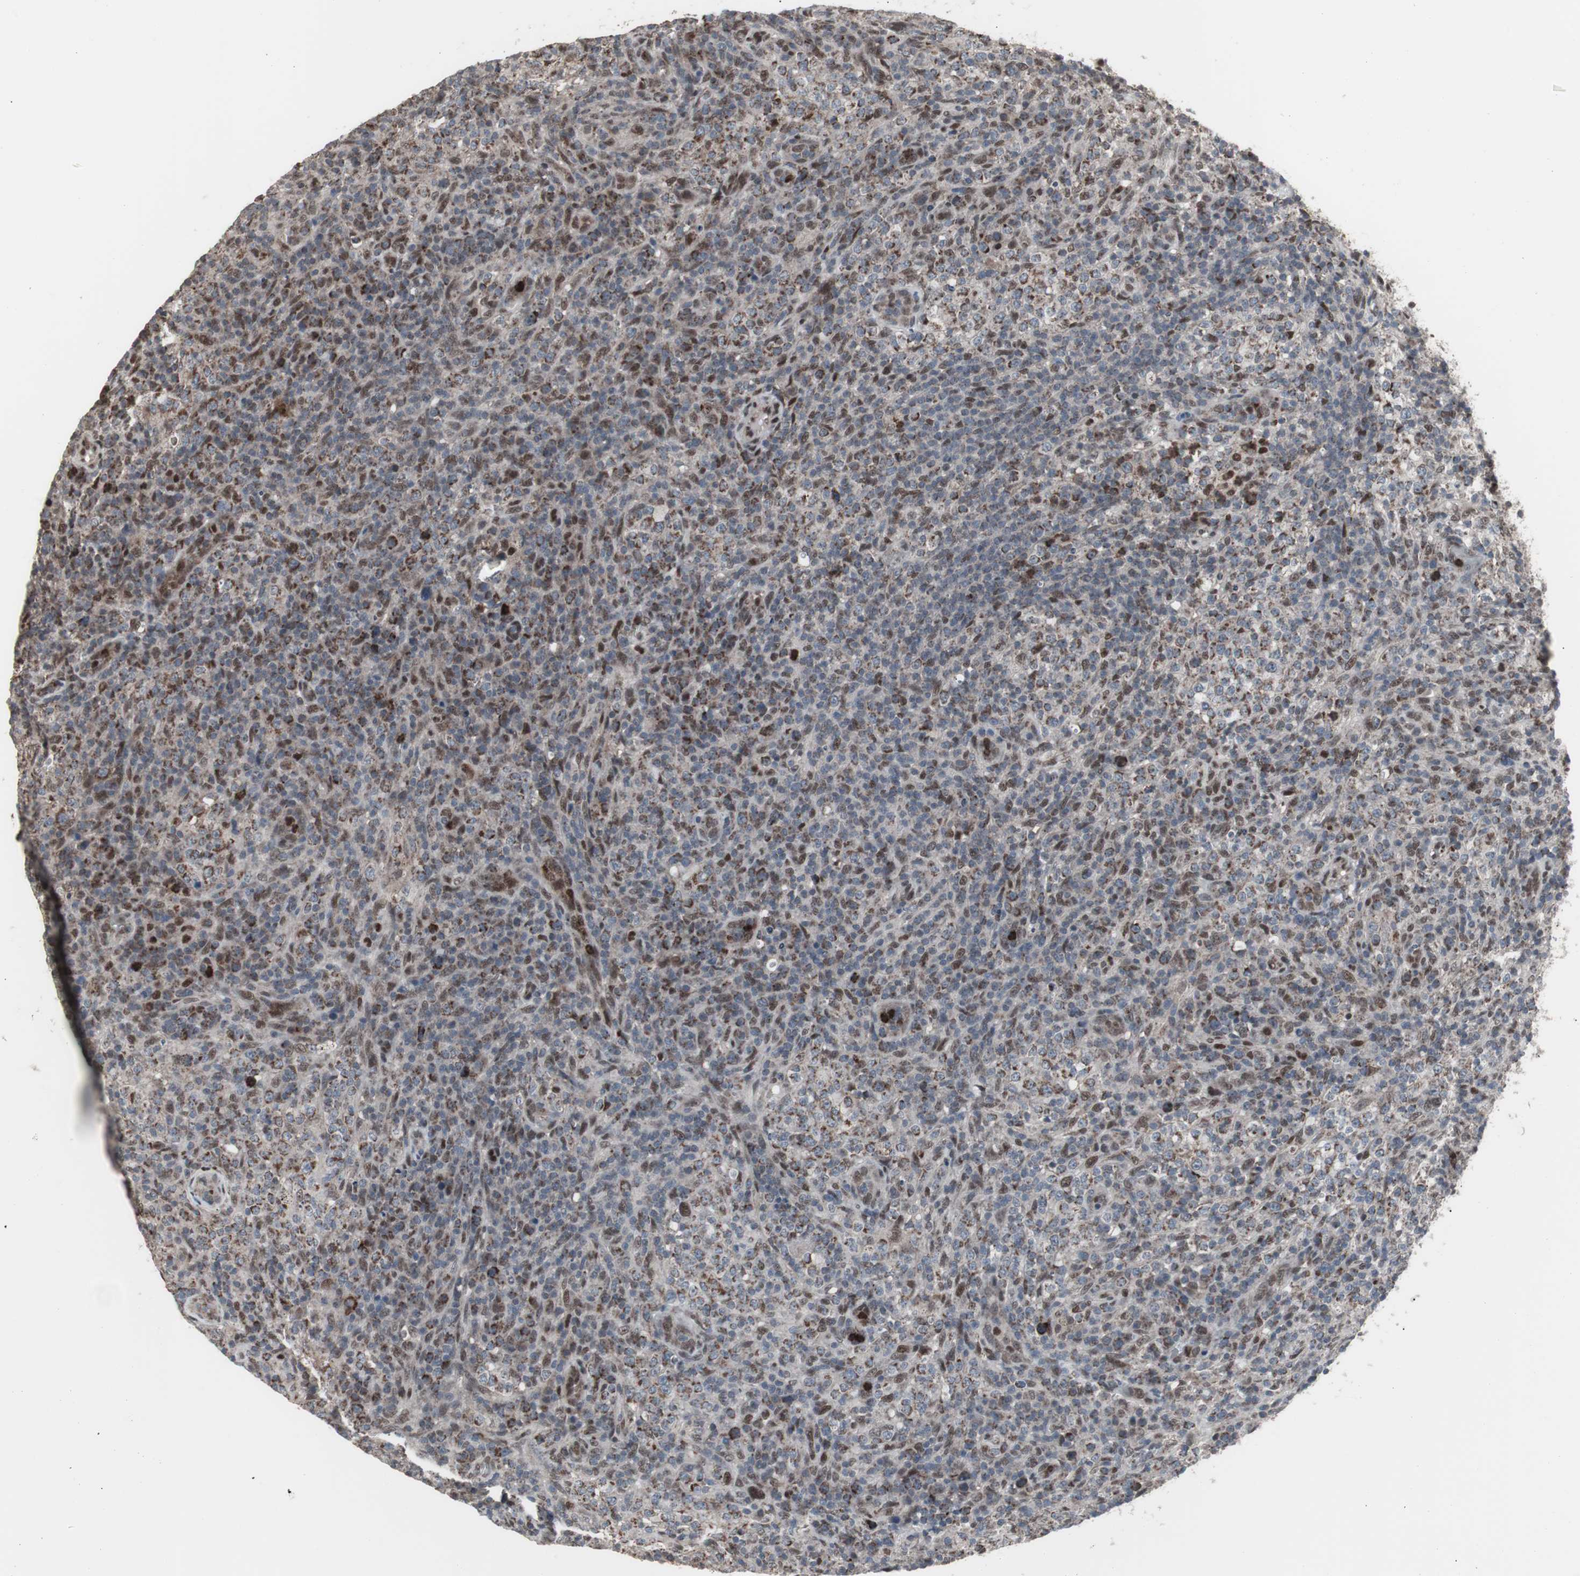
{"staining": {"intensity": "moderate", "quantity": "25%-75%", "location": "nuclear"}, "tissue": "lymphoma", "cell_type": "Tumor cells", "image_type": "cancer", "snomed": [{"axis": "morphology", "description": "Malignant lymphoma, non-Hodgkin's type, High grade"}, {"axis": "topography", "description": "Lymph node"}], "caption": "Immunohistochemistry (DAB) staining of human malignant lymphoma, non-Hodgkin's type (high-grade) displays moderate nuclear protein staining in about 25%-75% of tumor cells.", "gene": "RXRA", "patient": {"sex": "female", "age": 76}}